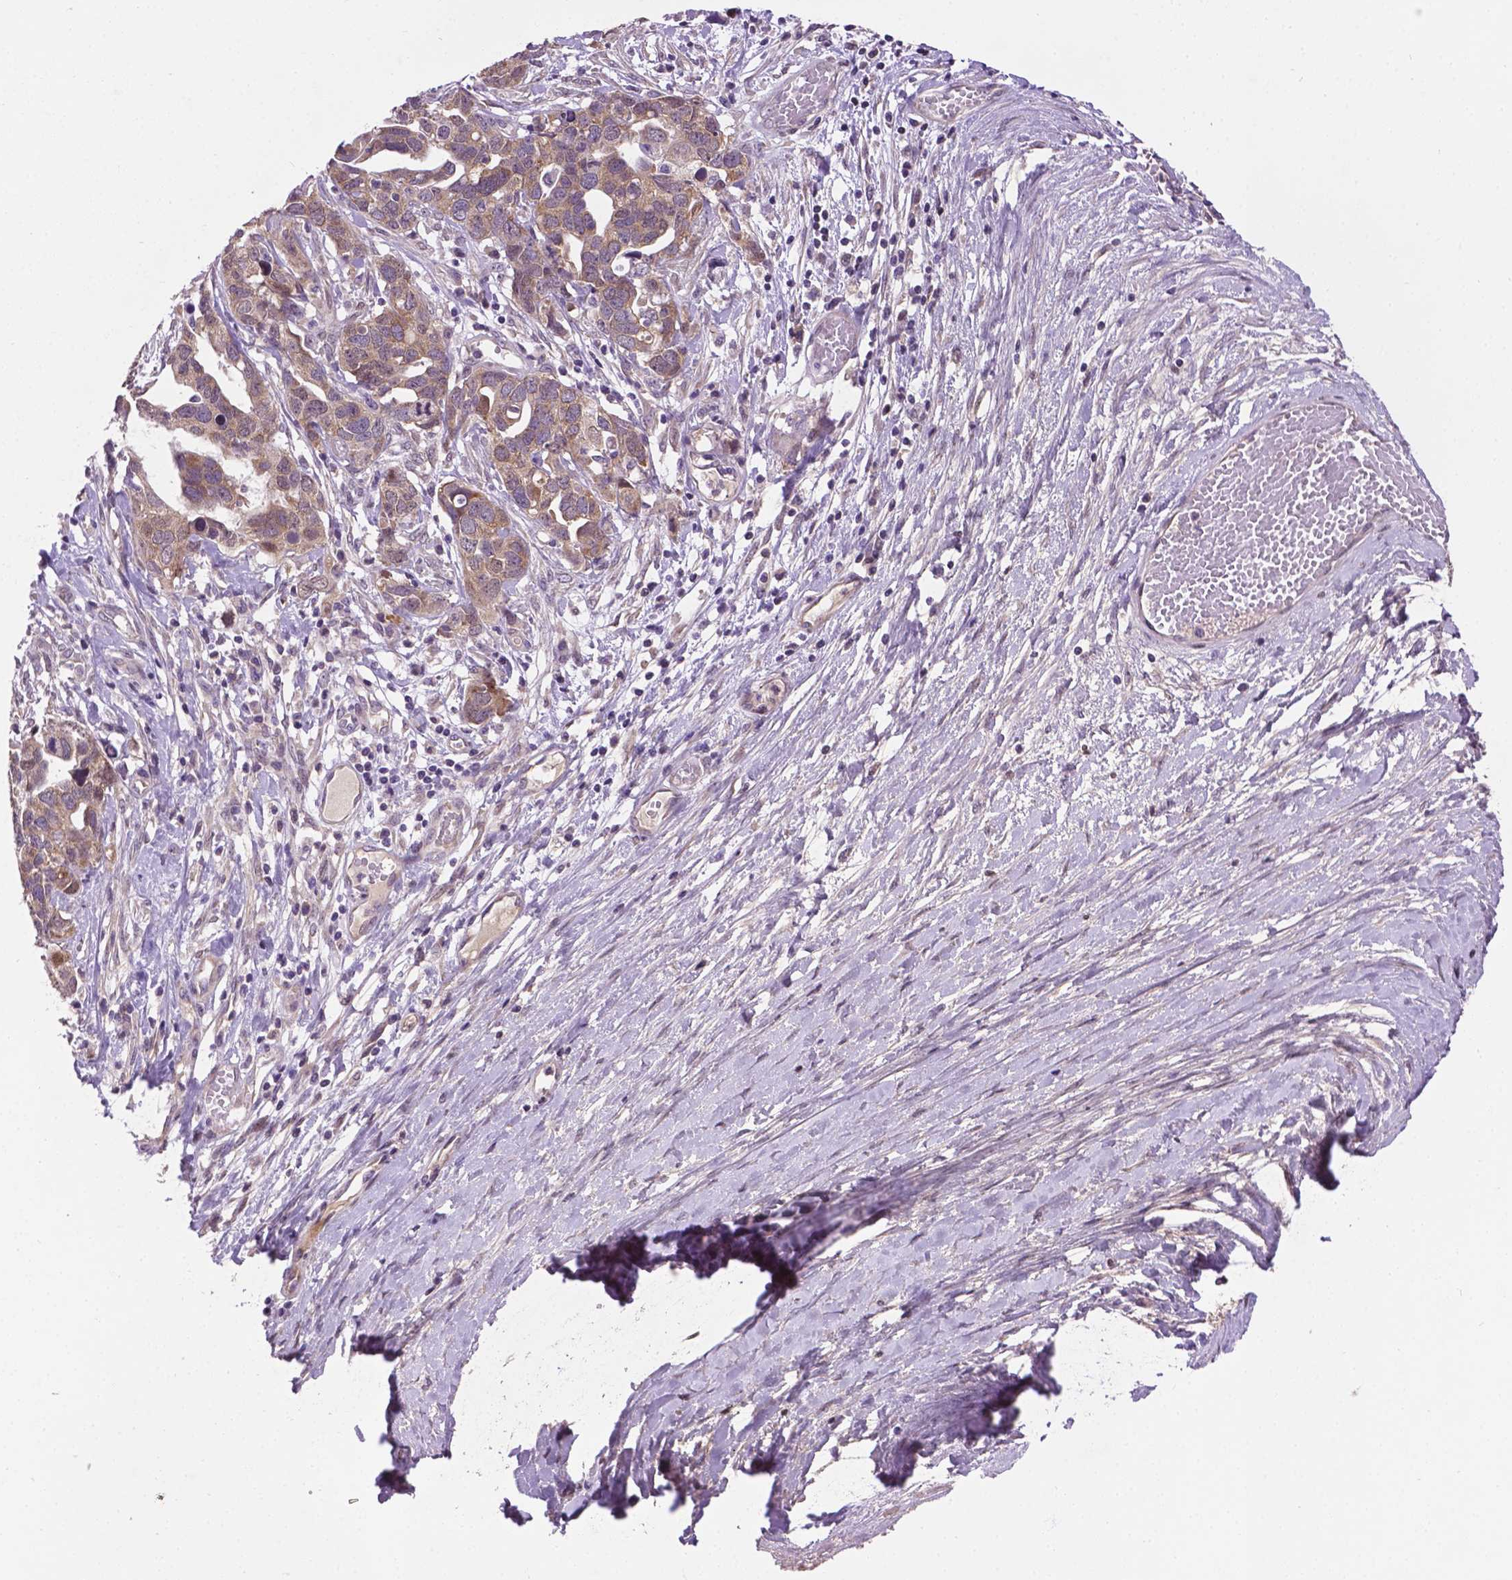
{"staining": {"intensity": "weak", "quantity": ">75%", "location": "cytoplasmic/membranous"}, "tissue": "ovarian cancer", "cell_type": "Tumor cells", "image_type": "cancer", "snomed": [{"axis": "morphology", "description": "Cystadenocarcinoma, serous, NOS"}, {"axis": "topography", "description": "Ovary"}], "caption": "IHC staining of serous cystadenocarcinoma (ovarian), which exhibits low levels of weak cytoplasmic/membranous positivity in about >75% of tumor cells indicating weak cytoplasmic/membranous protein staining. The staining was performed using DAB (brown) for protein detection and nuclei were counterstained in hematoxylin (blue).", "gene": "IRF6", "patient": {"sex": "female", "age": 54}}